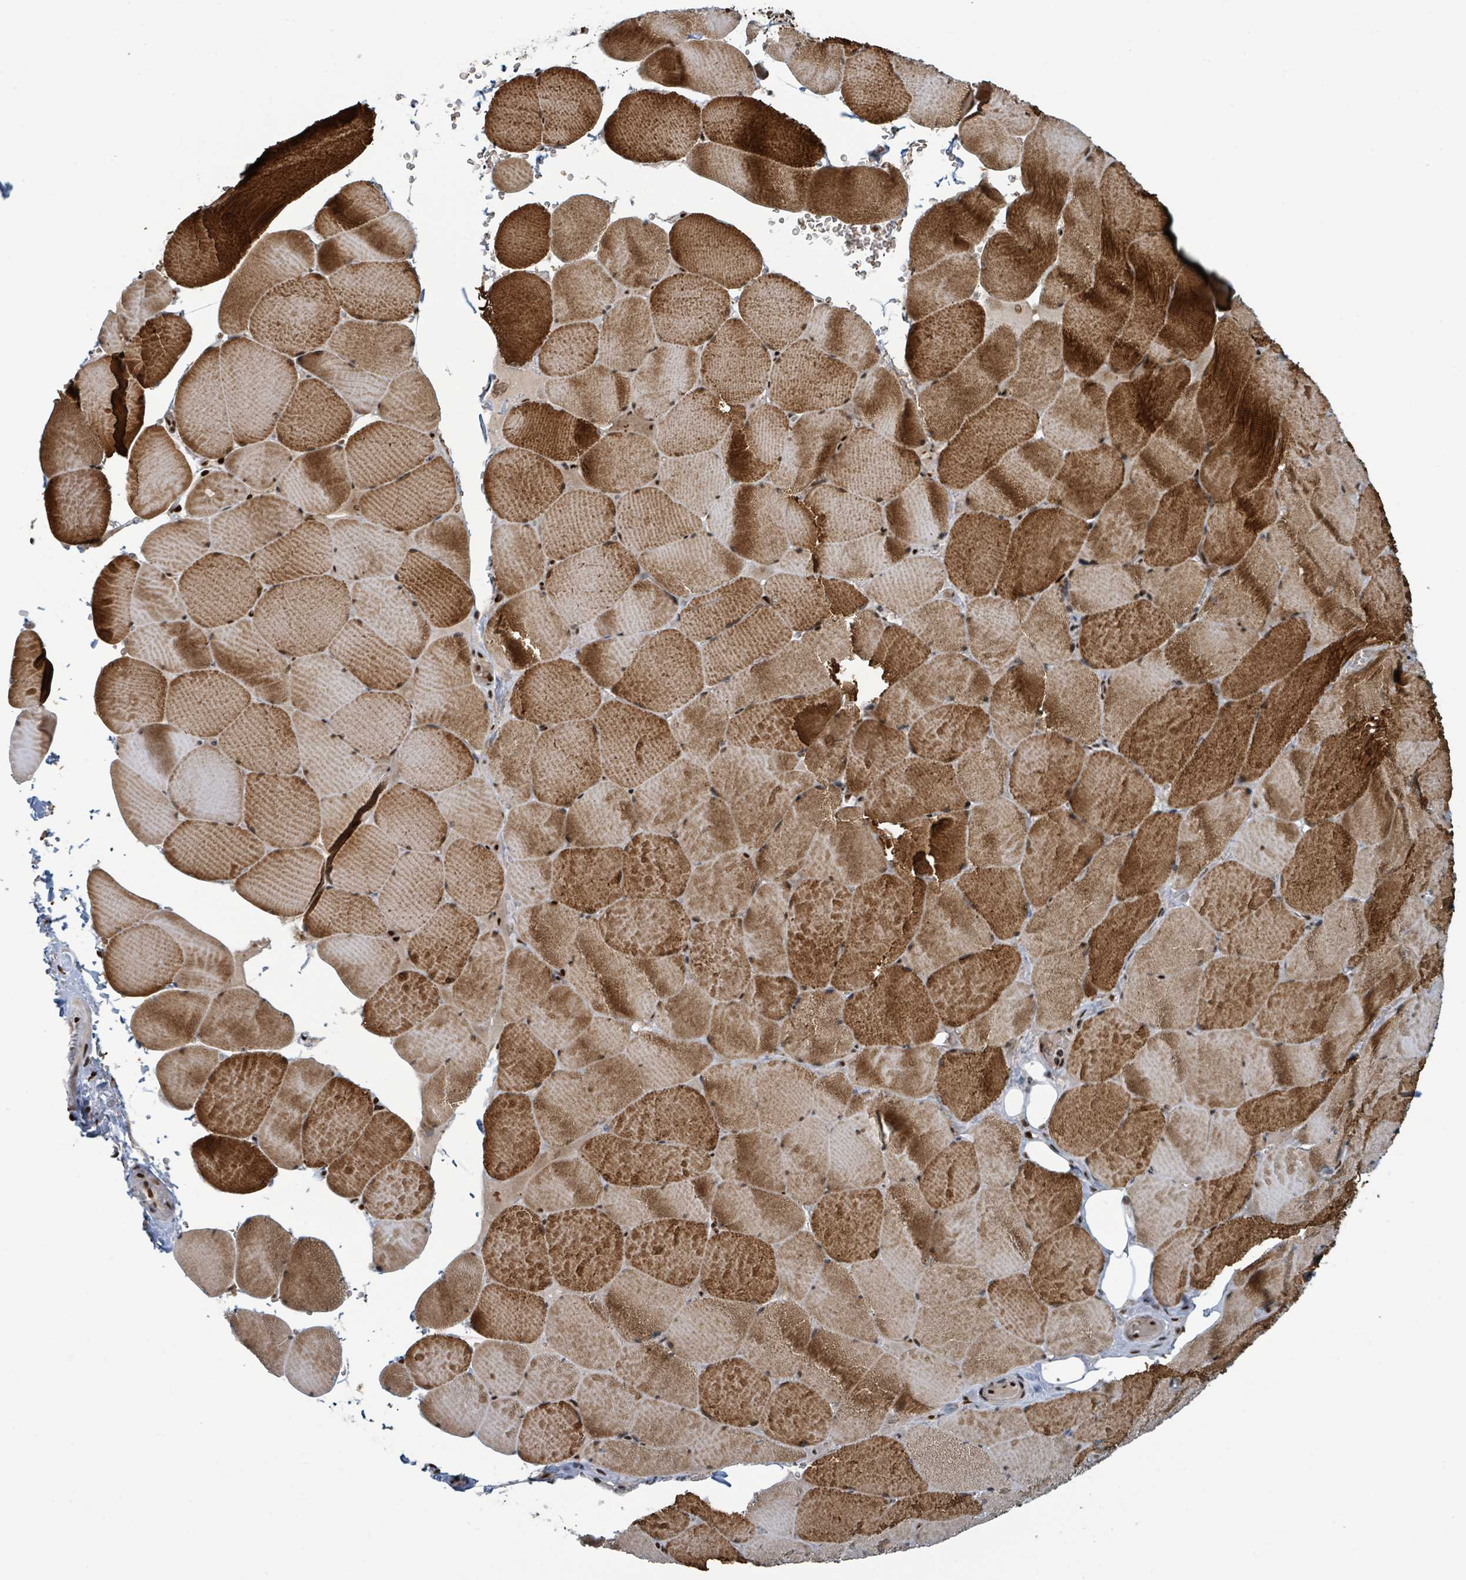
{"staining": {"intensity": "strong", "quantity": "25%-75%", "location": "cytoplasmic/membranous,nuclear"}, "tissue": "skeletal muscle", "cell_type": "Myocytes", "image_type": "normal", "snomed": [{"axis": "morphology", "description": "Normal tissue, NOS"}, {"axis": "topography", "description": "Skeletal muscle"}, {"axis": "topography", "description": "Head-Neck"}], "caption": "IHC of normal skeletal muscle reveals high levels of strong cytoplasmic/membranous,nuclear expression in about 25%-75% of myocytes. The protein is stained brown, and the nuclei are stained in blue (DAB (3,3'-diaminobenzidine) IHC with brightfield microscopy, high magnification).", "gene": "KLF3", "patient": {"sex": "male", "age": 66}}